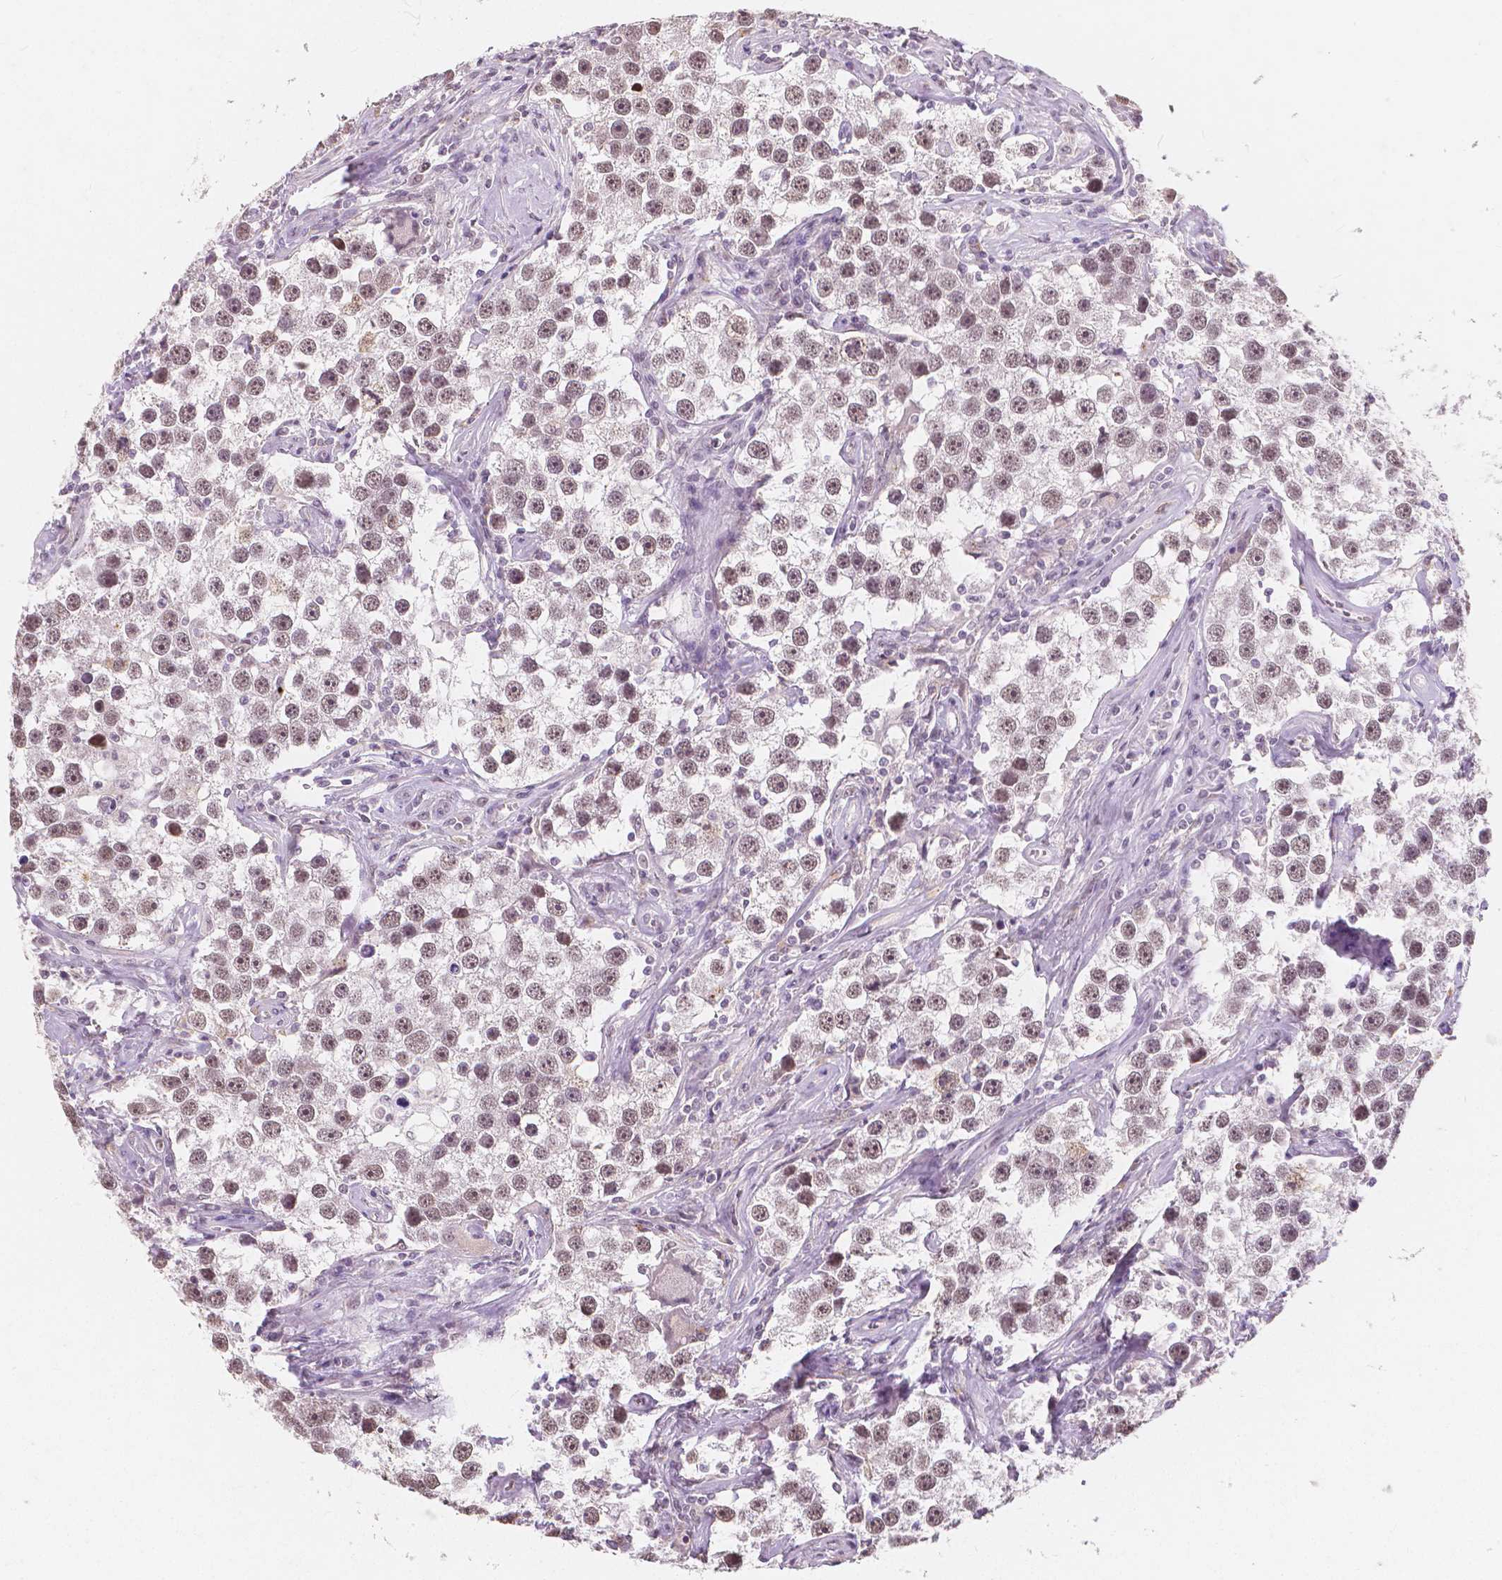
{"staining": {"intensity": "moderate", "quantity": ">75%", "location": "nuclear"}, "tissue": "testis cancer", "cell_type": "Tumor cells", "image_type": "cancer", "snomed": [{"axis": "morphology", "description": "Seminoma, NOS"}, {"axis": "topography", "description": "Testis"}], "caption": "Human seminoma (testis) stained with a protein marker shows moderate staining in tumor cells.", "gene": "NOLC1", "patient": {"sex": "male", "age": 49}}